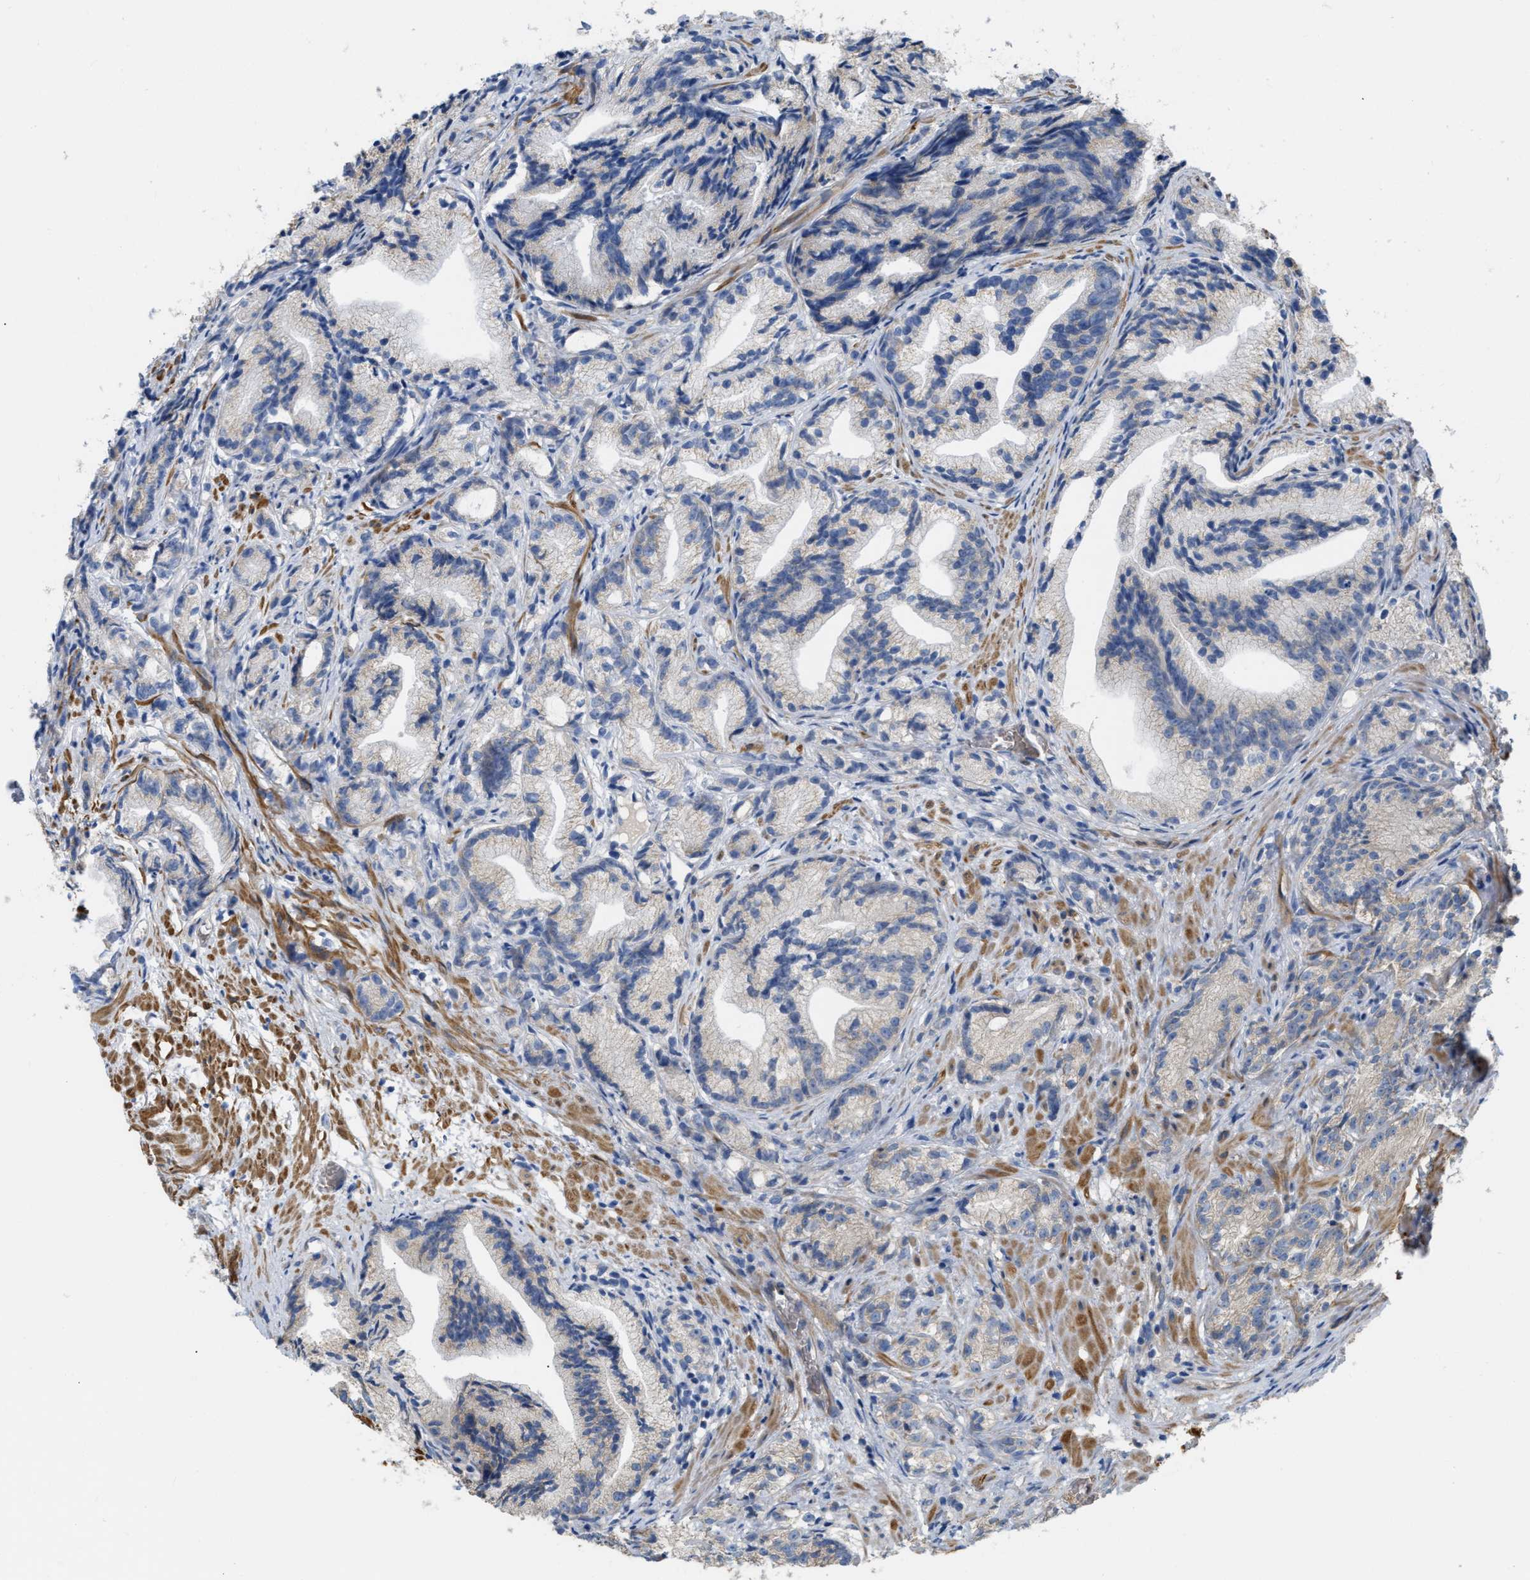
{"staining": {"intensity": "negative", "quantity": "none", "location": "none"}, "tissue": "prostate cancer", "cell_type": "Tumor cells", "image_type": "cancer", "snomed": [{"axis": "morphology", "description": "Adenocarcinoma, Low grade"}, {"axis": "topography", "description": "Prostate"}], "caption": "An IHC photomicrograph of low-grade adenocarcinoma (prostate) is shown. There is no staining in tumor cells of low-grade adenocarcinoma (prostate). The staining is performed using DAB (3,3'-diaminobenzidine) brown chromogen with nuclei counter-stained in using hematoxylin.", "gene": "DHX58", "patient": {"sex": "male", "age": 89}}